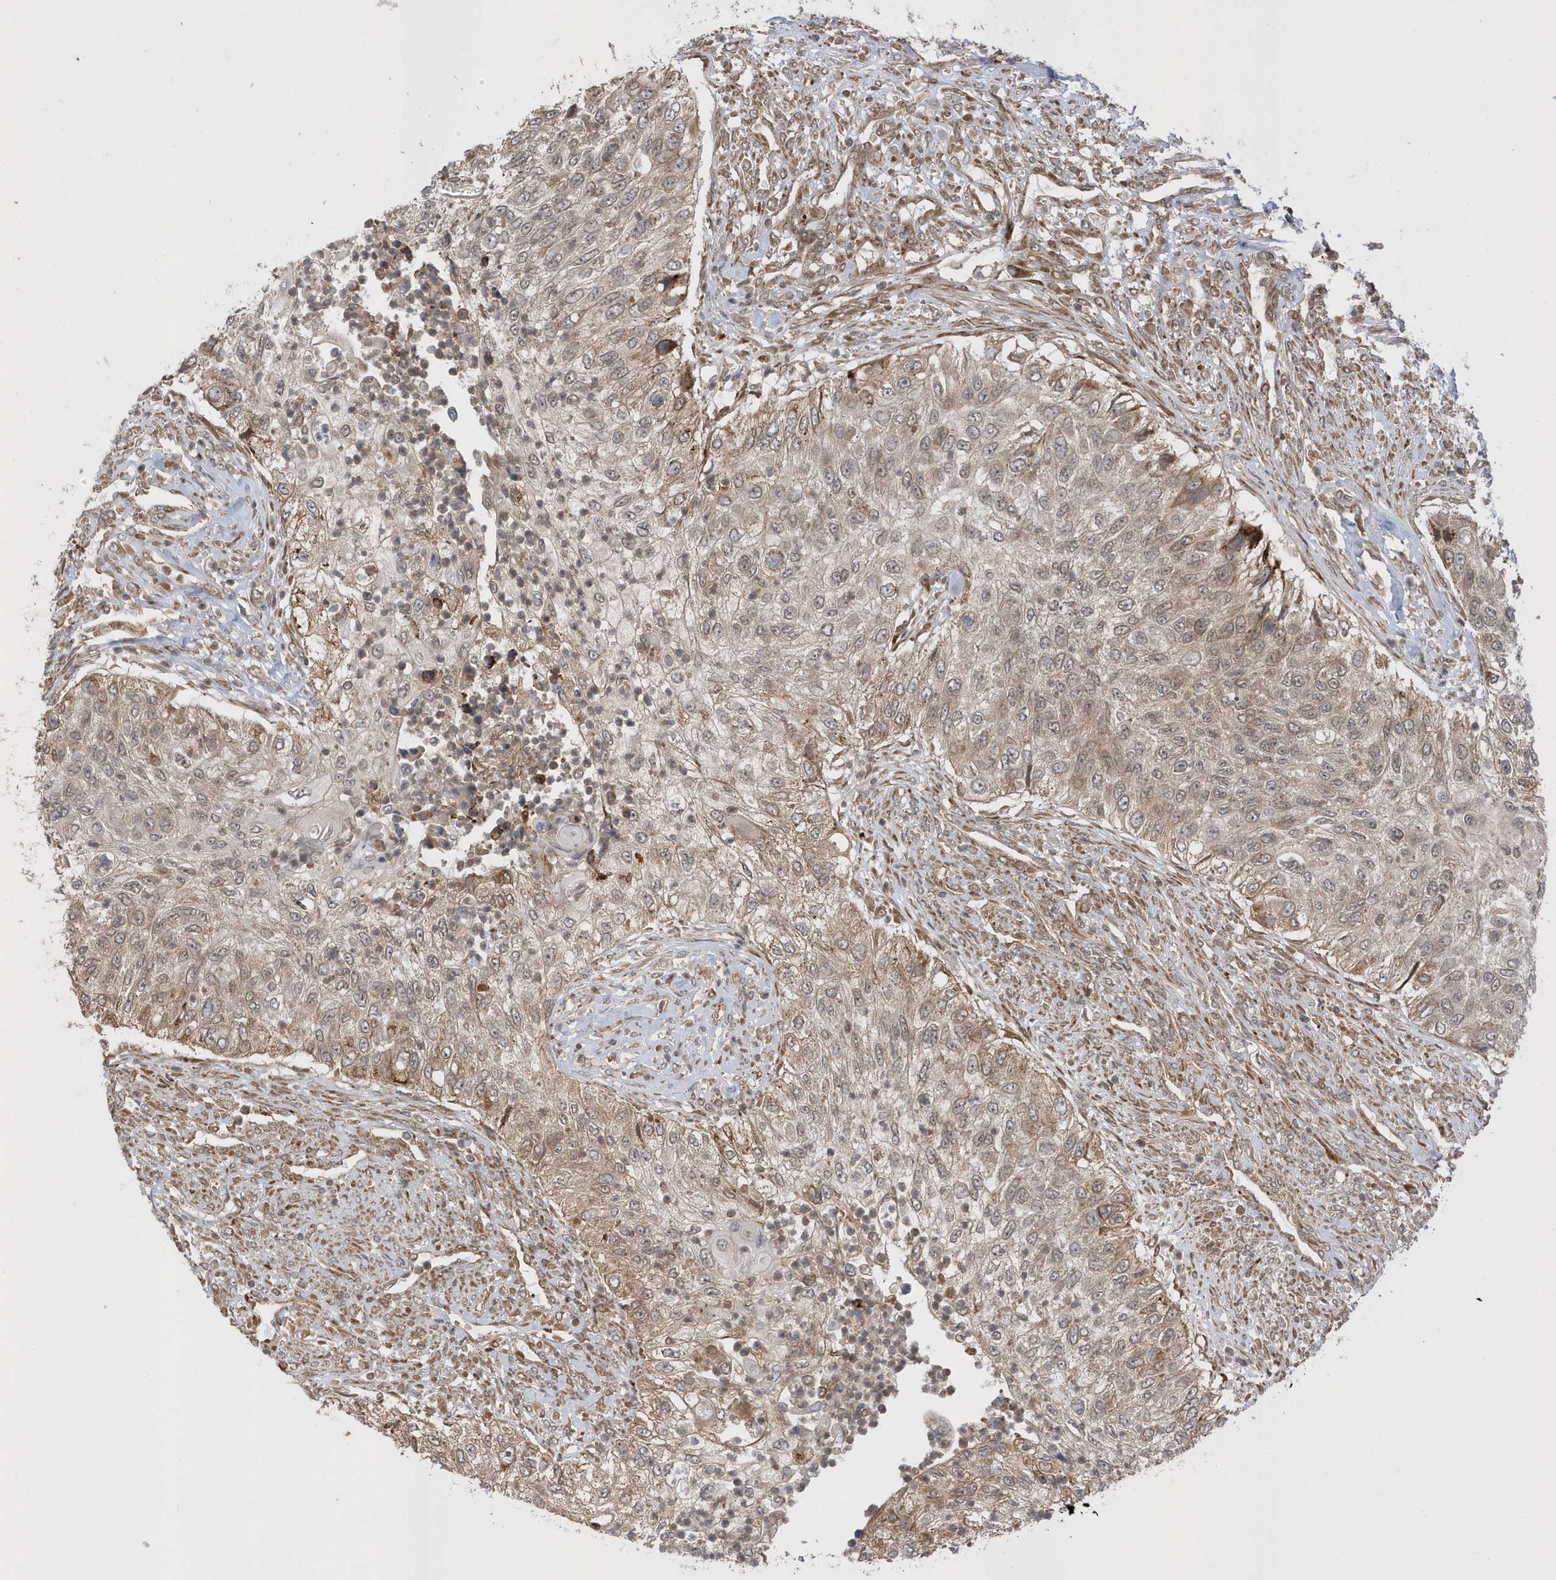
{"staining": {"intensity": "weak", "quantity": ">75%", "location": "cytoplasmic/membranous"}, "tissue": "urothelial cancer", "cell_type": "Tumor cells", "image_type": "cancer", "snomed": [{"axis": "morphology", "description": "Urothelial carcinoma, High grade"}, {"axis": "topography", "description": "Urinary bladder"}], "caption": "Immunohistochemical staining of urothelial carcinoma (high-grade) displays weak cytoplasmic/membranous protein expression in about >75% of tumor cells. The staining was performed using DAB (3,3'-diaminobenzidine), with brown indicating positive protein expression. Nuclei are stained blue with hematoxylin.", "gene": "METTL21A", "patient": {"sex": "female", "age": 60}}